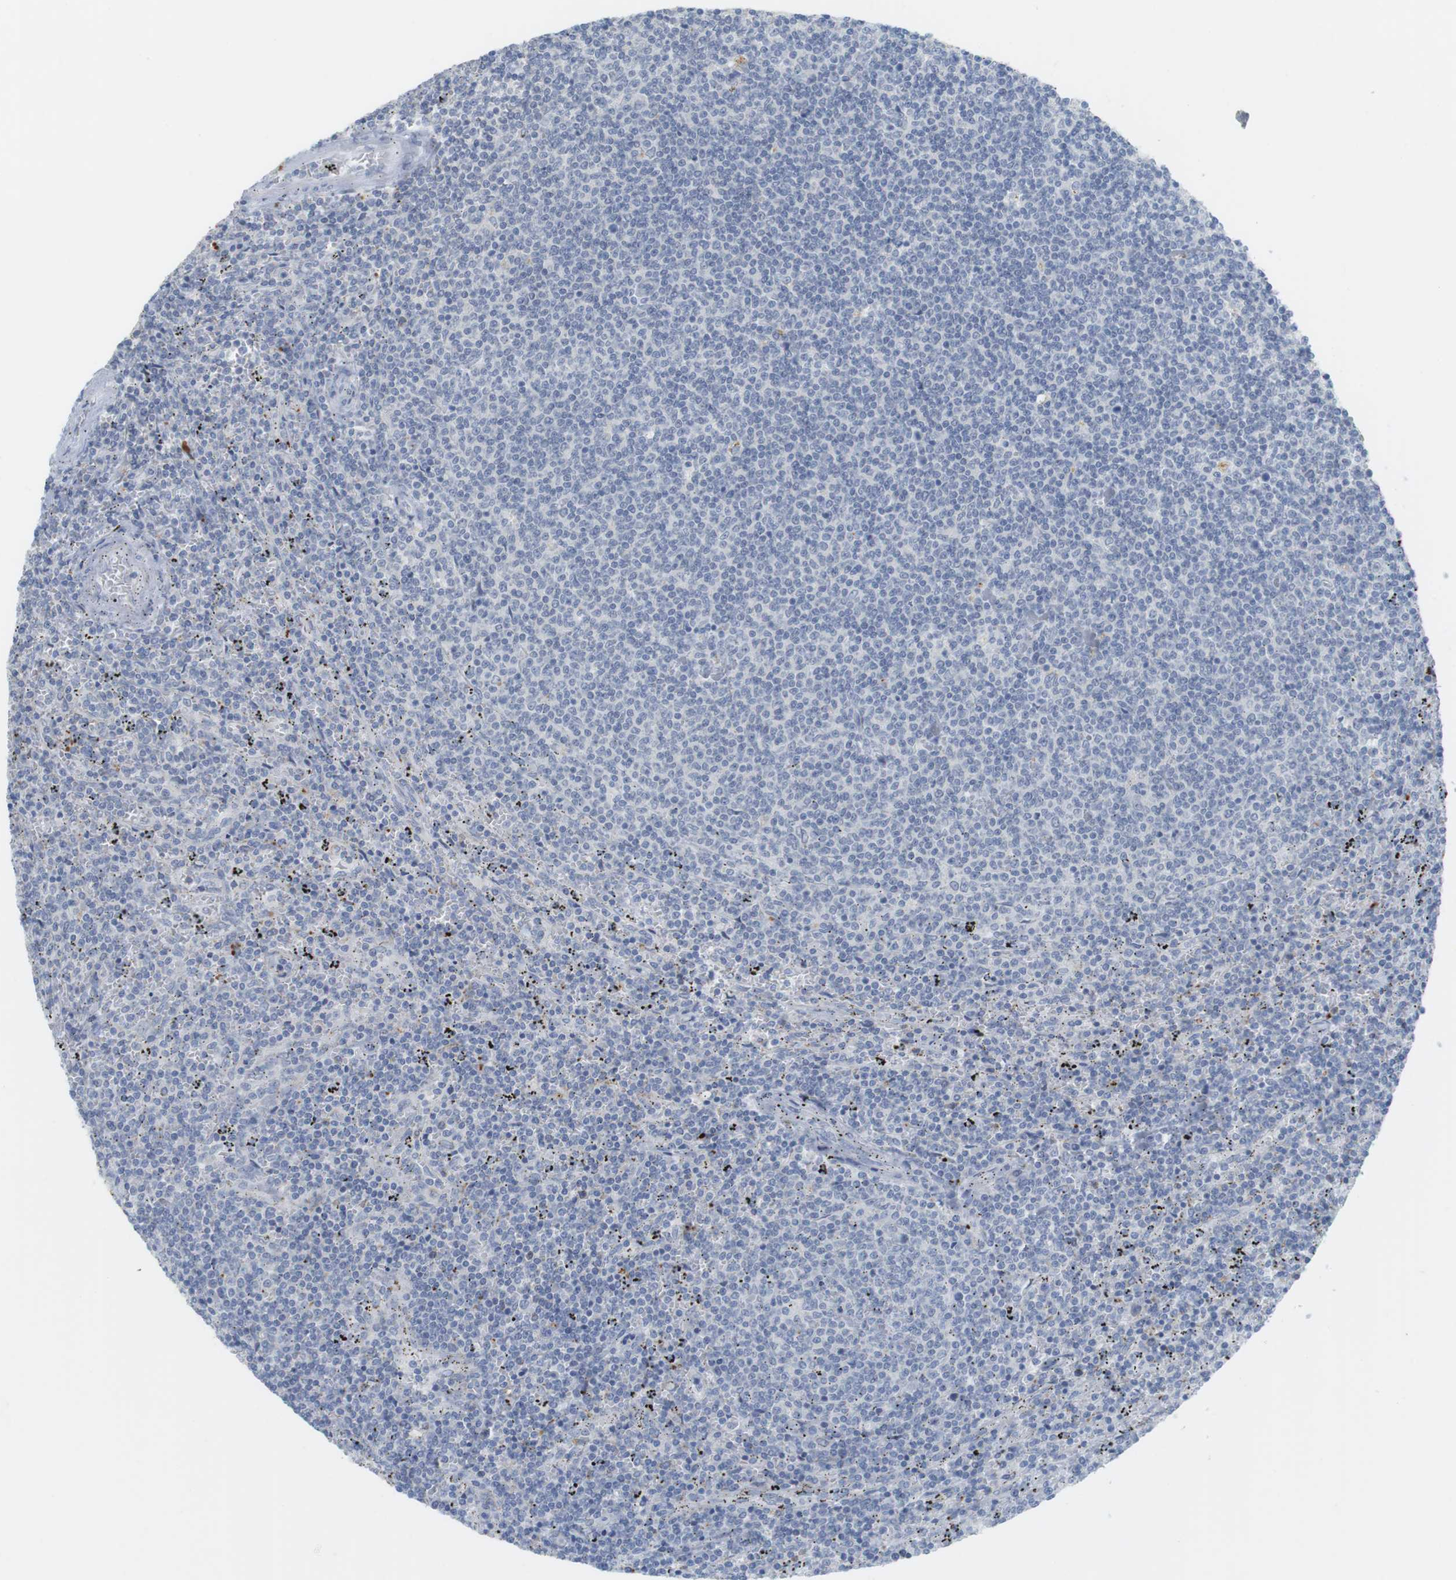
{"staining": {"intensity": "negative", "quantity": "none", "location": "none"}, "tissue": "lymphoma", "cell_type": "Tumor cells", "image_type": "cancer", "snomed": [{"axis": "morphology", "description": "Malignant lymphoma, non-Hodgkin's type, Low grade"}, {"axis": "topography", "description": "Spleen"}], "caption": "High power microscopy histopathology image of an immunohistochemistry histopathology image of malignant lymphoma, non-Hodgkin's type (low-grade), revealing no significant expression in tumor cells.", "gene": "YIPF1", "patient": {"sex": "female", "age": 50}}